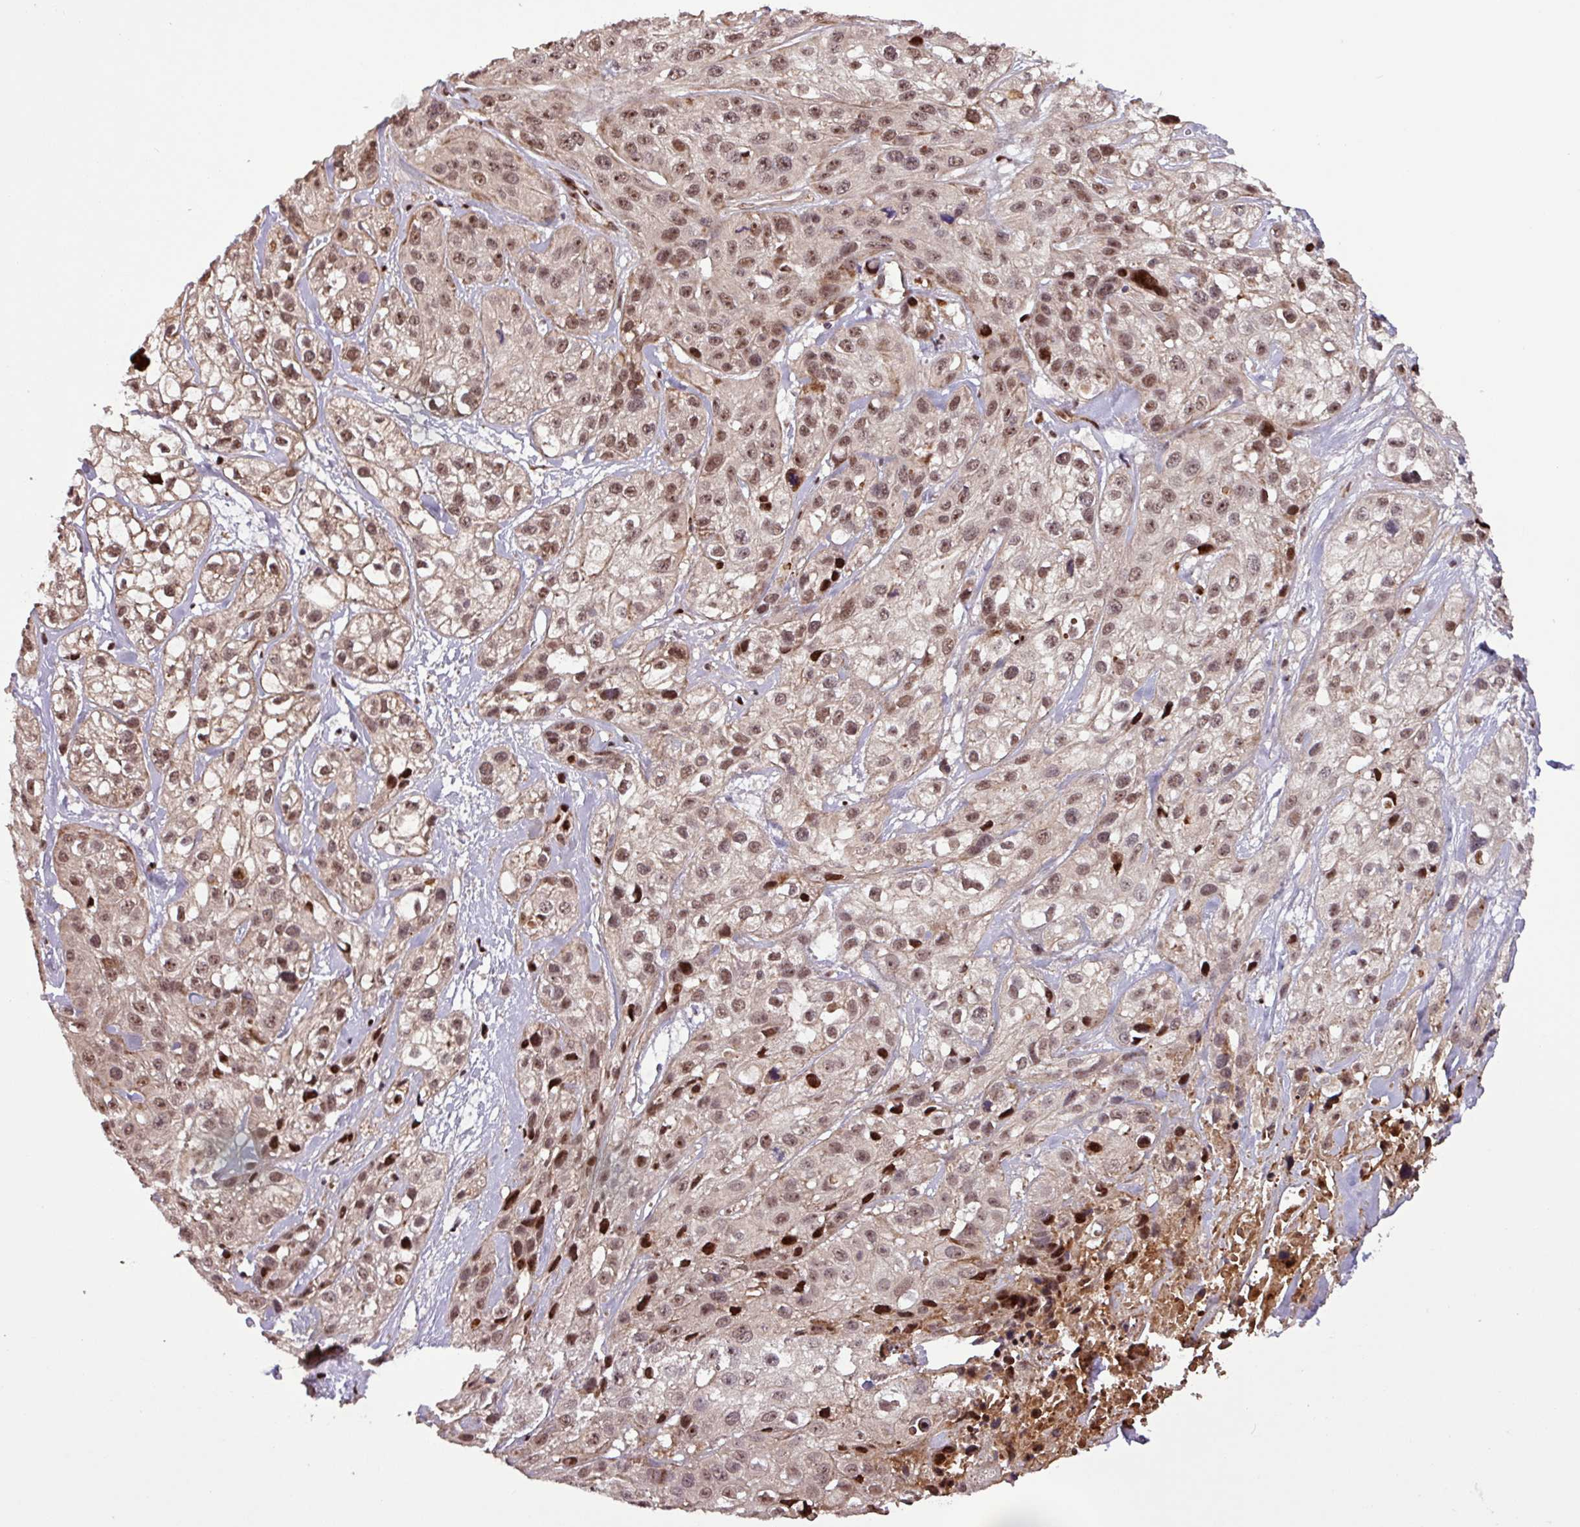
{"staining": {"intensity": "moderate", "quantity": ">75%", "location": "nuclear"}, "tissue": "skin cancer", "cell_type": "Tumor cells", "image_type": "cancer", "snomed": [{"axis": "morphology", "description": "Squamous cell carcinoma, NOS"}, {"axis": "topography", "description": "Skin"}], "caption": "Immunohistochemistry (IHC) staining of skin squamous cell carcinoma, which shows medium levels of moderate nuclear expression in about >75% of tumor cells indicating moderate nuclear protein staining. The staining was performed using DAB (3,3'-diaminobenzidine) (brown) for protein detection and nuclei were counterstained in hematoxylin (blue).", "gene": "SLC22A24", "patient": {"sex": "male", "age": 82}}